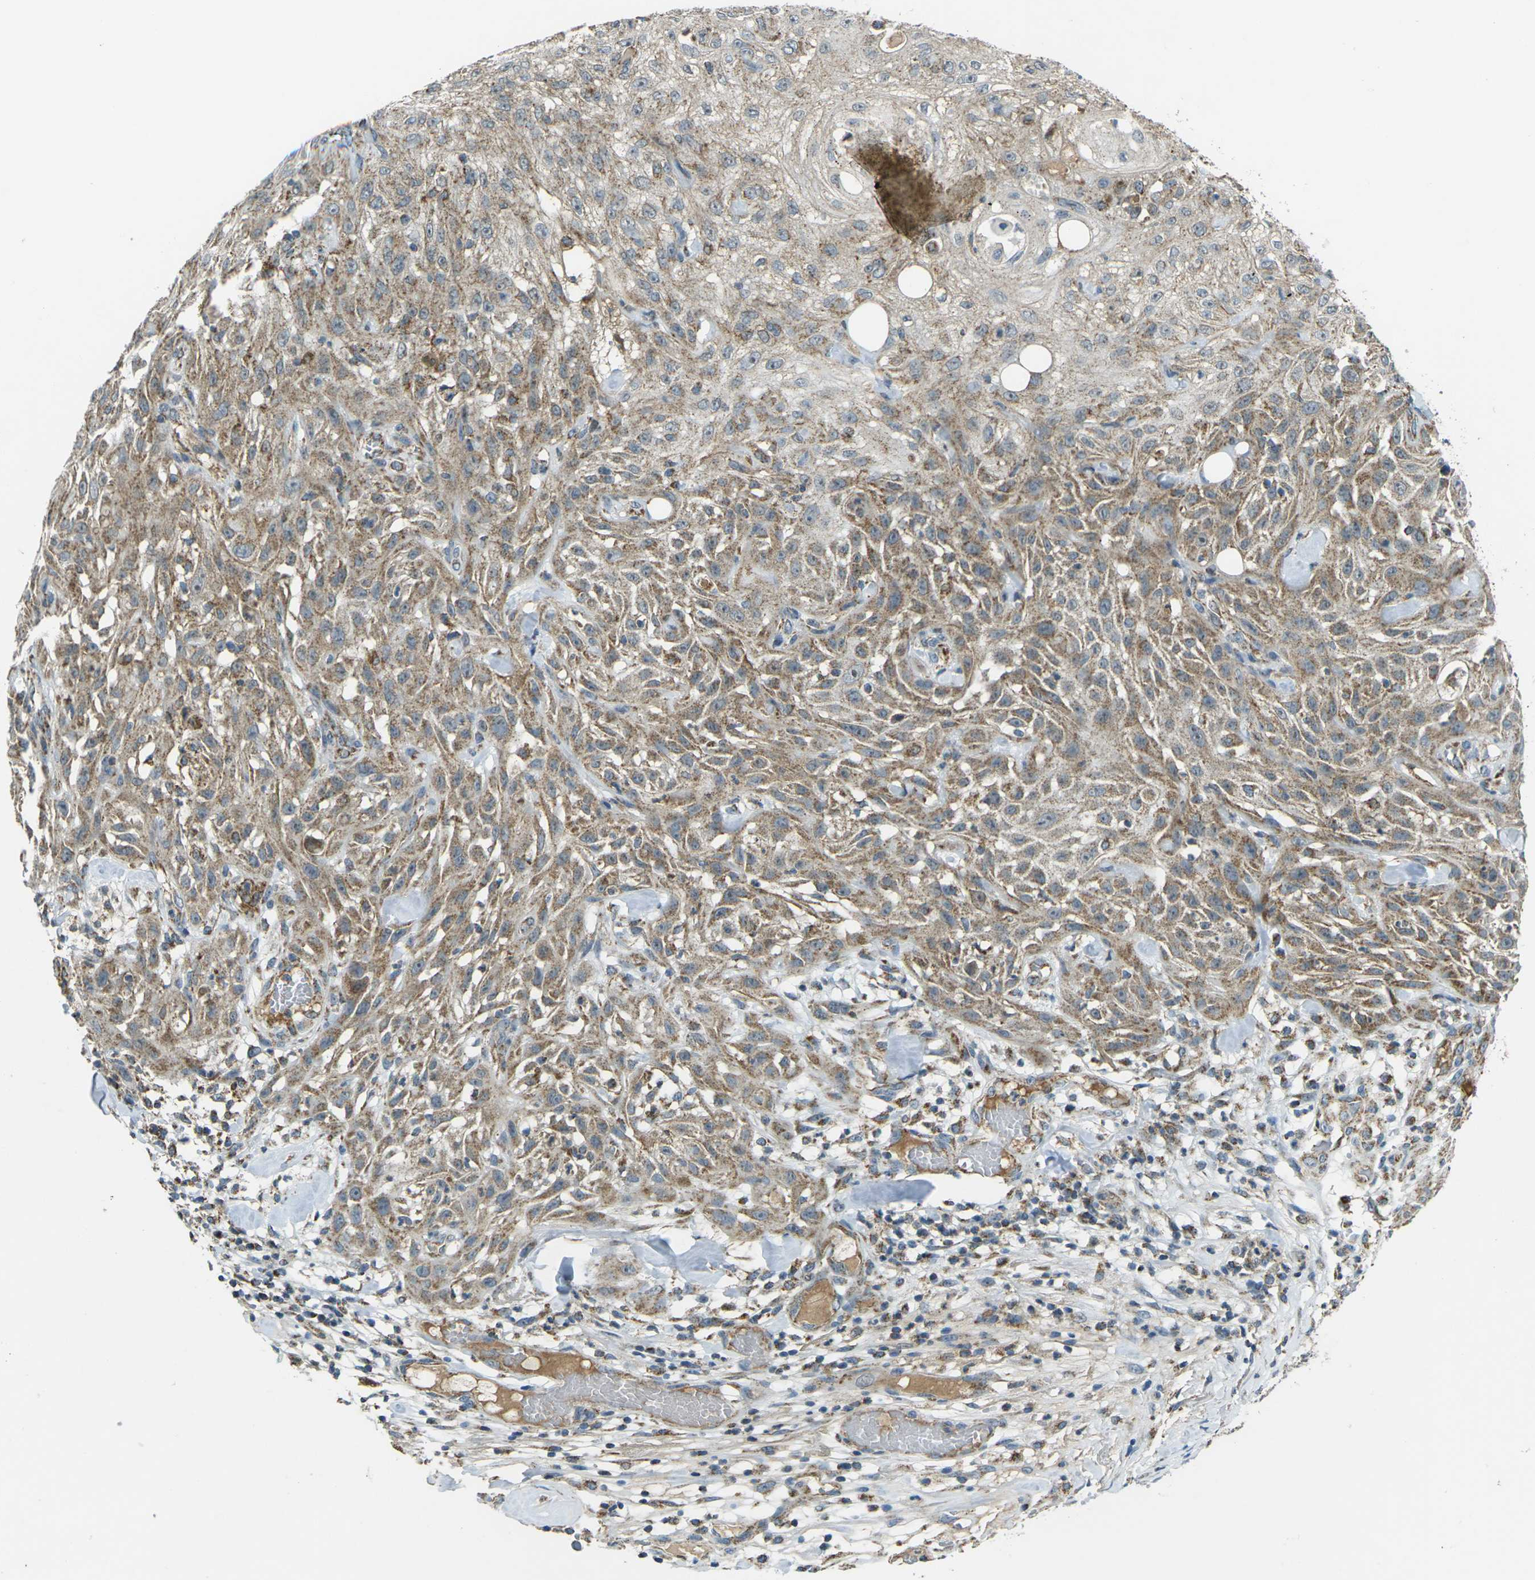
{"staining": {"intensity": "moderate", "quantity": ">75%", "location": "cytoplasmic/membranous"}, "tissue": "skin cancer", "cell_type": "Tumor cells", "image_type": "cancer", "snomed": [{"axis": "morphology", "description": "Squamous cell carcinoma, NOS"}, {"axis": "topography", "description": "Skin"}], "caption": "A brown stain labels moderate cytoplasmic/membranous positivity of a protein in skin cancer tumor cells.", "gene": "IGF1R", "patient": {"sex": "male", "age": 75}}